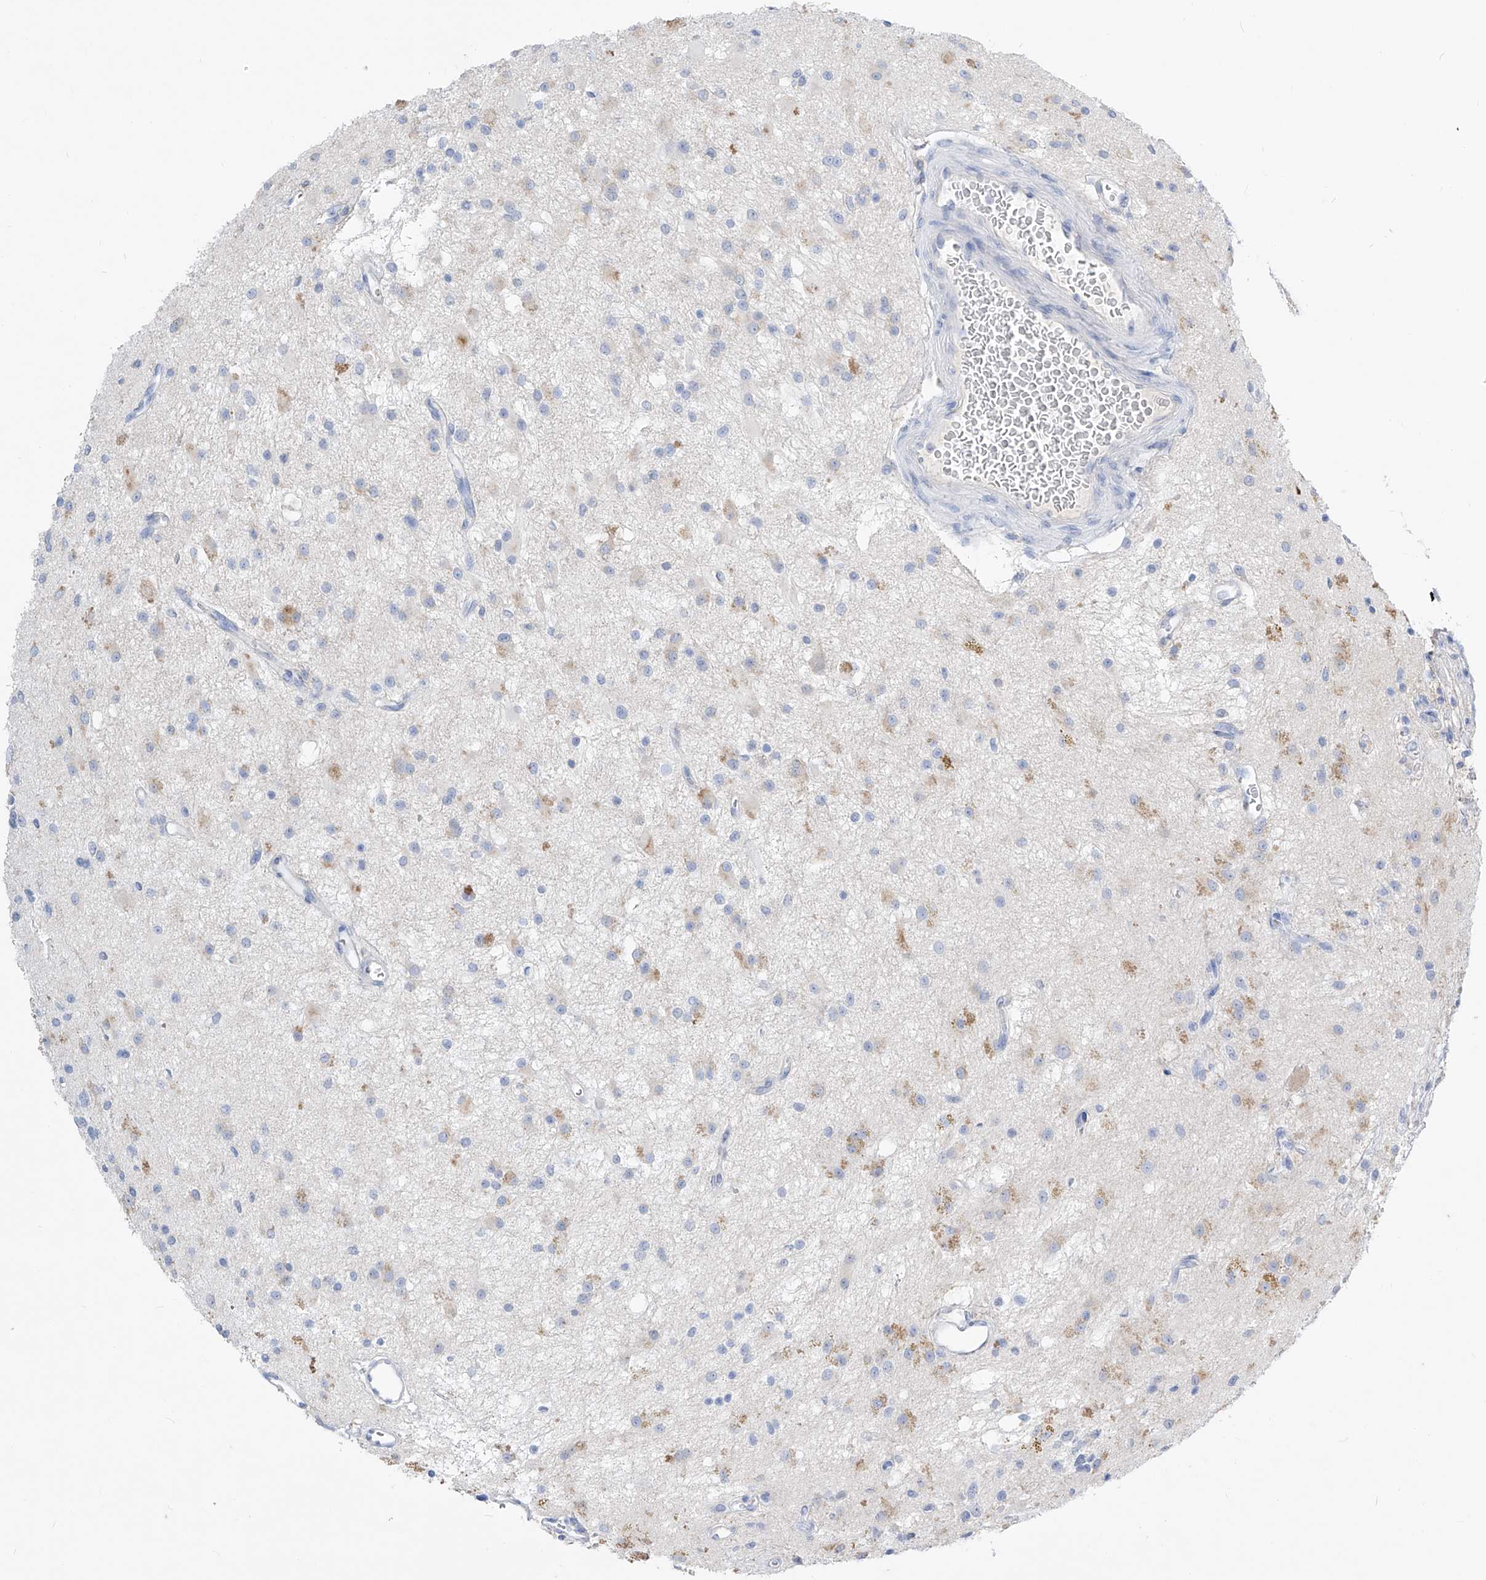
{"staining": {"intensity": "negative", "quantity": "none", "location": "none"}, "tissue": "glioma", "cell_type": "Tumor cells", "image_type": "cancer", "snomed": [{"axis": "morphology", "description": "Glioma, malignant, High grade"}, {"axis": "topography", "description": "Brain"}], "caption": "Immunohistochemistry (IHC) image of neoplastic tissue: malignant glioma (high-grade) stained with DAB displays no significant protein staining in tumor cells.", "gene": "FRS3", "patient": {"sex": "male", "age": 34}}